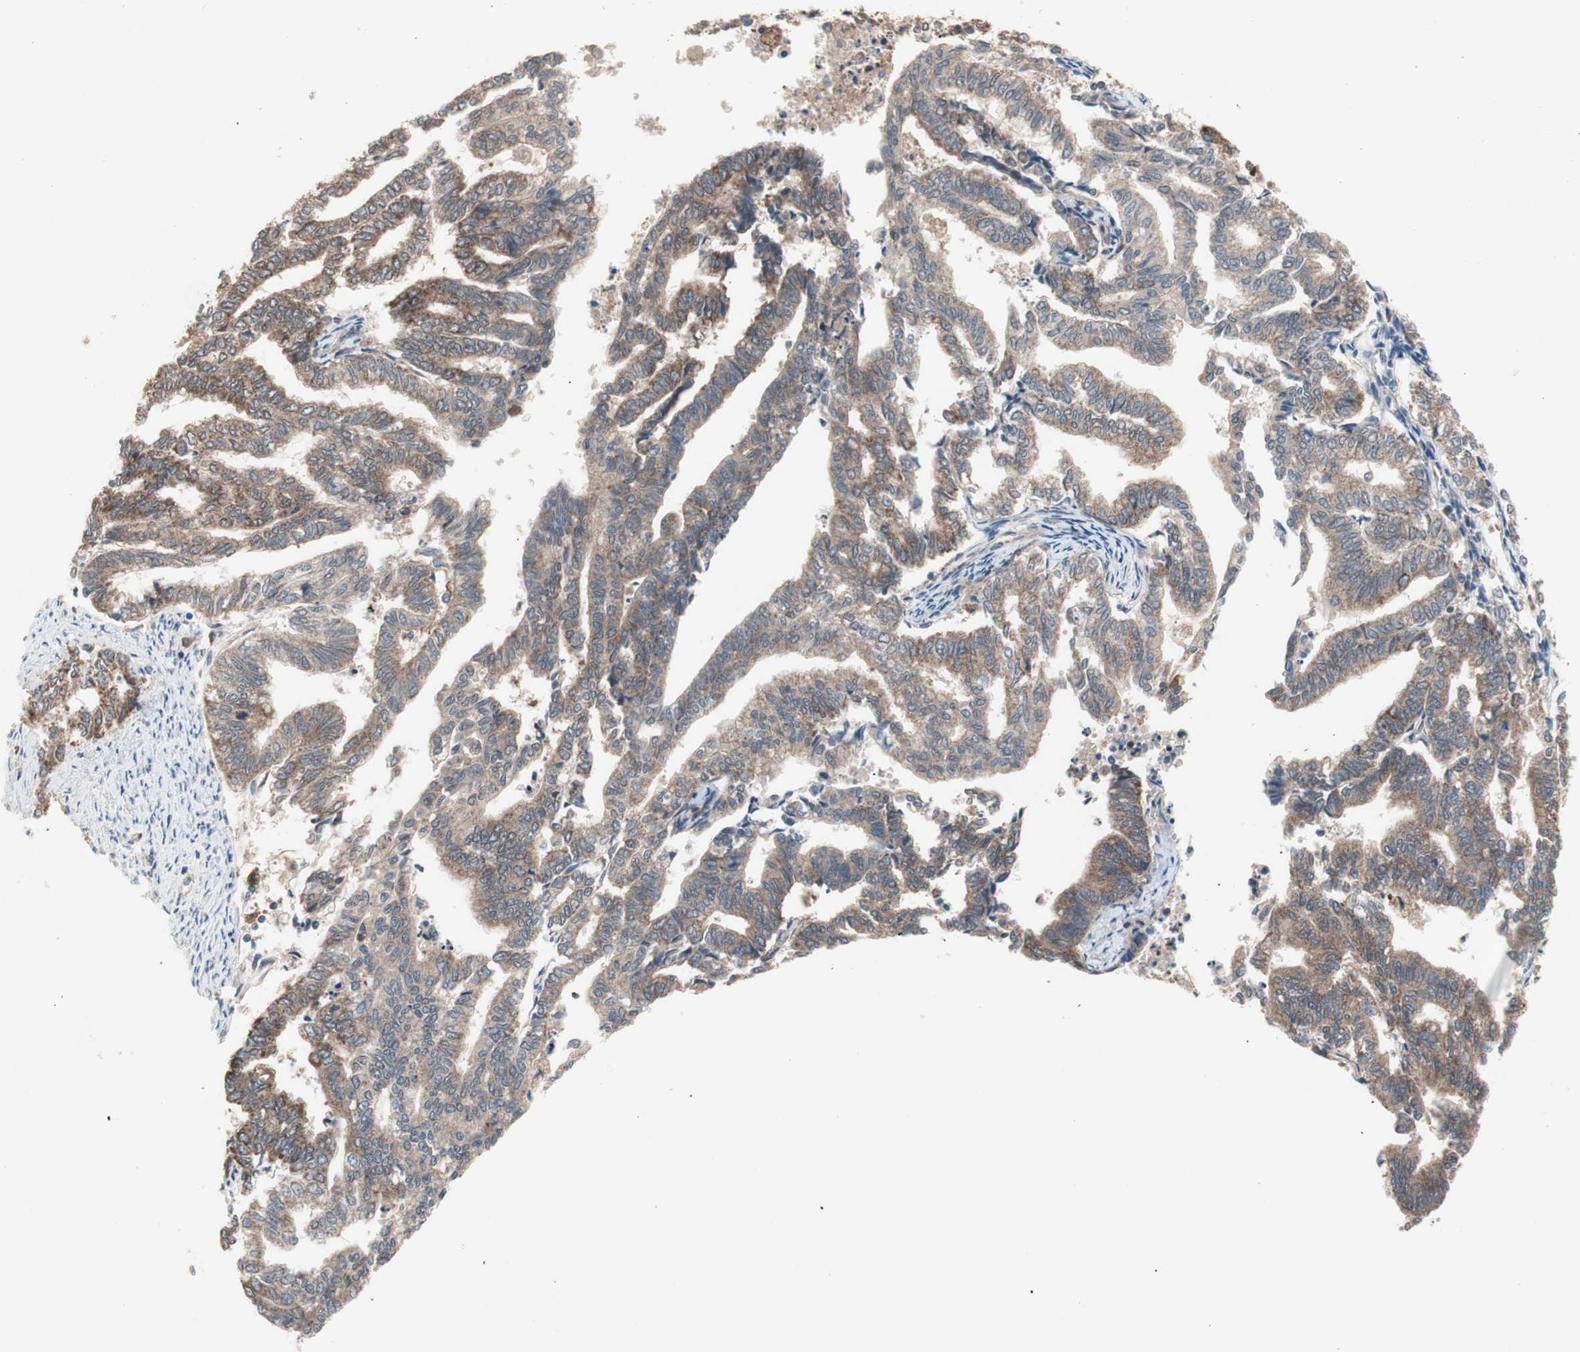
{"staining": {"intensity": "moderate", "quantity": ">75%", "location": "cytoplasmic/membranous"}, "tissue": "endometrial cancer", "cell_type": "Tumor cells", "image_type": "cancer", "snomed": [{"axis": "morphology", "description": "Adenocarcinoma, NOS"}, {"axis": "topography", "description": "Endometrium"}], "caption": "The photomicrograph displays a brown stain indicating the presence of a protein in the cytoplasmic/membranous of tumor cells in endometrial adenocarcinoma.", "gene": "HMBS", "patient": {"sex": "female", "age": 79}}